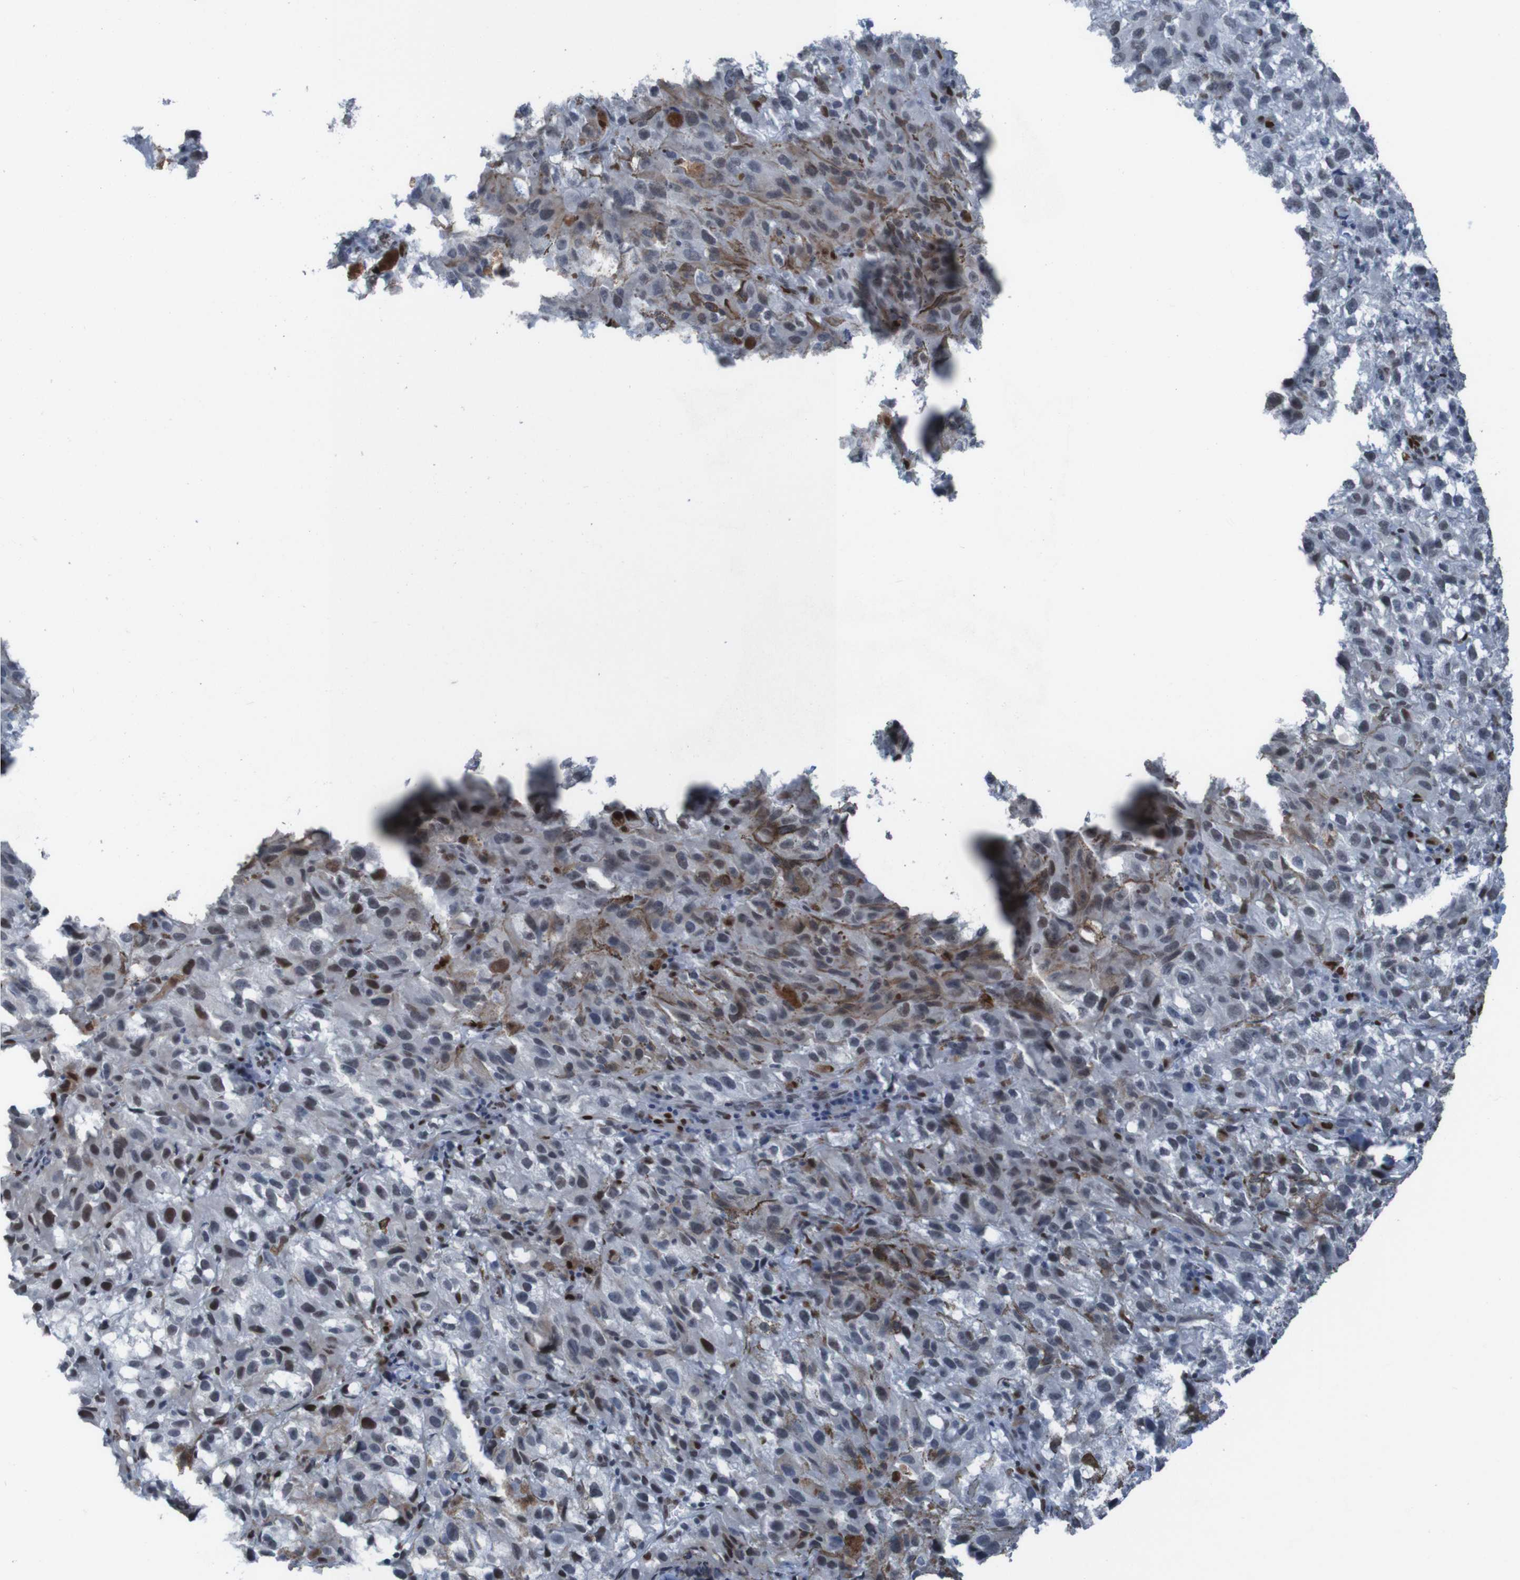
{"staining": {"intensity": "moderate", "quantity": "25%-75%", "location": "cytoplasmic/membranous,nuclear"}, "tissue": "melanoma", "cell_type": "Tumor cells", "image_type": "cancer", "snomed": [{"axis": "morphology", "description": "Malignant melanoma, NOS"}, {"axis": "topography", "description": "Skin"}], "caption": "High-magnification brightfield microscopy of melanoma stained with DAB (brown) and counterstained with hematoxylin (blue). tumor cells exhibit moderate cytoplasmic/membranous and nuclear staining is appreciated in about25%-75% of cells.", "gene": "PHF2", "patient": {"sex": "female", "age": 104}}